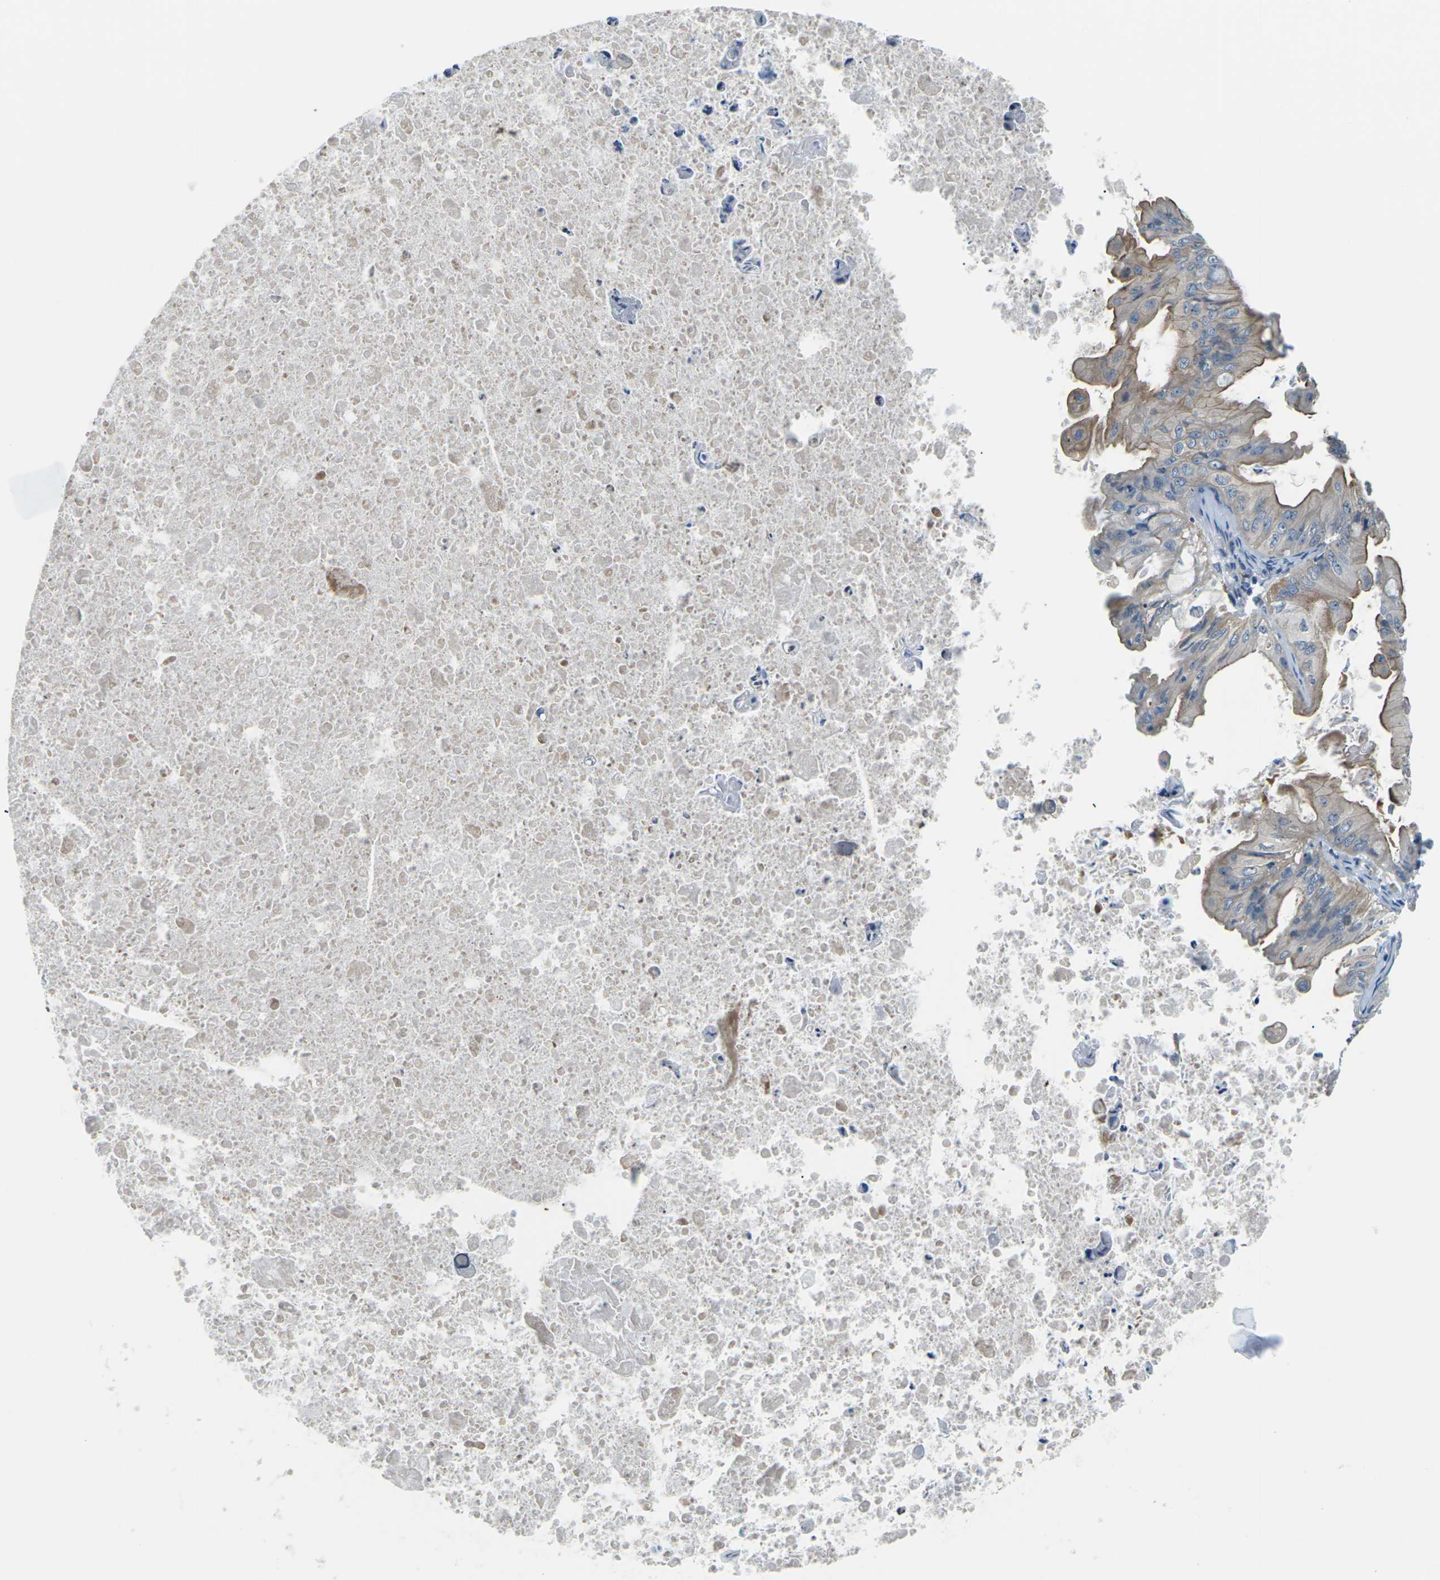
{"staining": {"intensity": "moderate", "quantity": "25%-75%", "location": "cytoplasmic/membranous"}, "tissue": "ovarian cancer", "cell_type": "Tumor cells", "image_type": "cancer", "snomed": [{"axis": "morphology", "description": "Cystadenocarcinoma, mucinous, NOS"}, {"axis": "topography", "description": "Ovary"}], "caption": "IHC (DAB (3,3'-diaminobenzidine)) staining of ovarian cancer (mucinous cystadenocarcinoma) reveals moderate cytoplasmic/membranous protein expression in approximately 25%-75% of tumor cells.", "gene": "SLC13A3", "patient": {"sex": "female", "age": 37}}